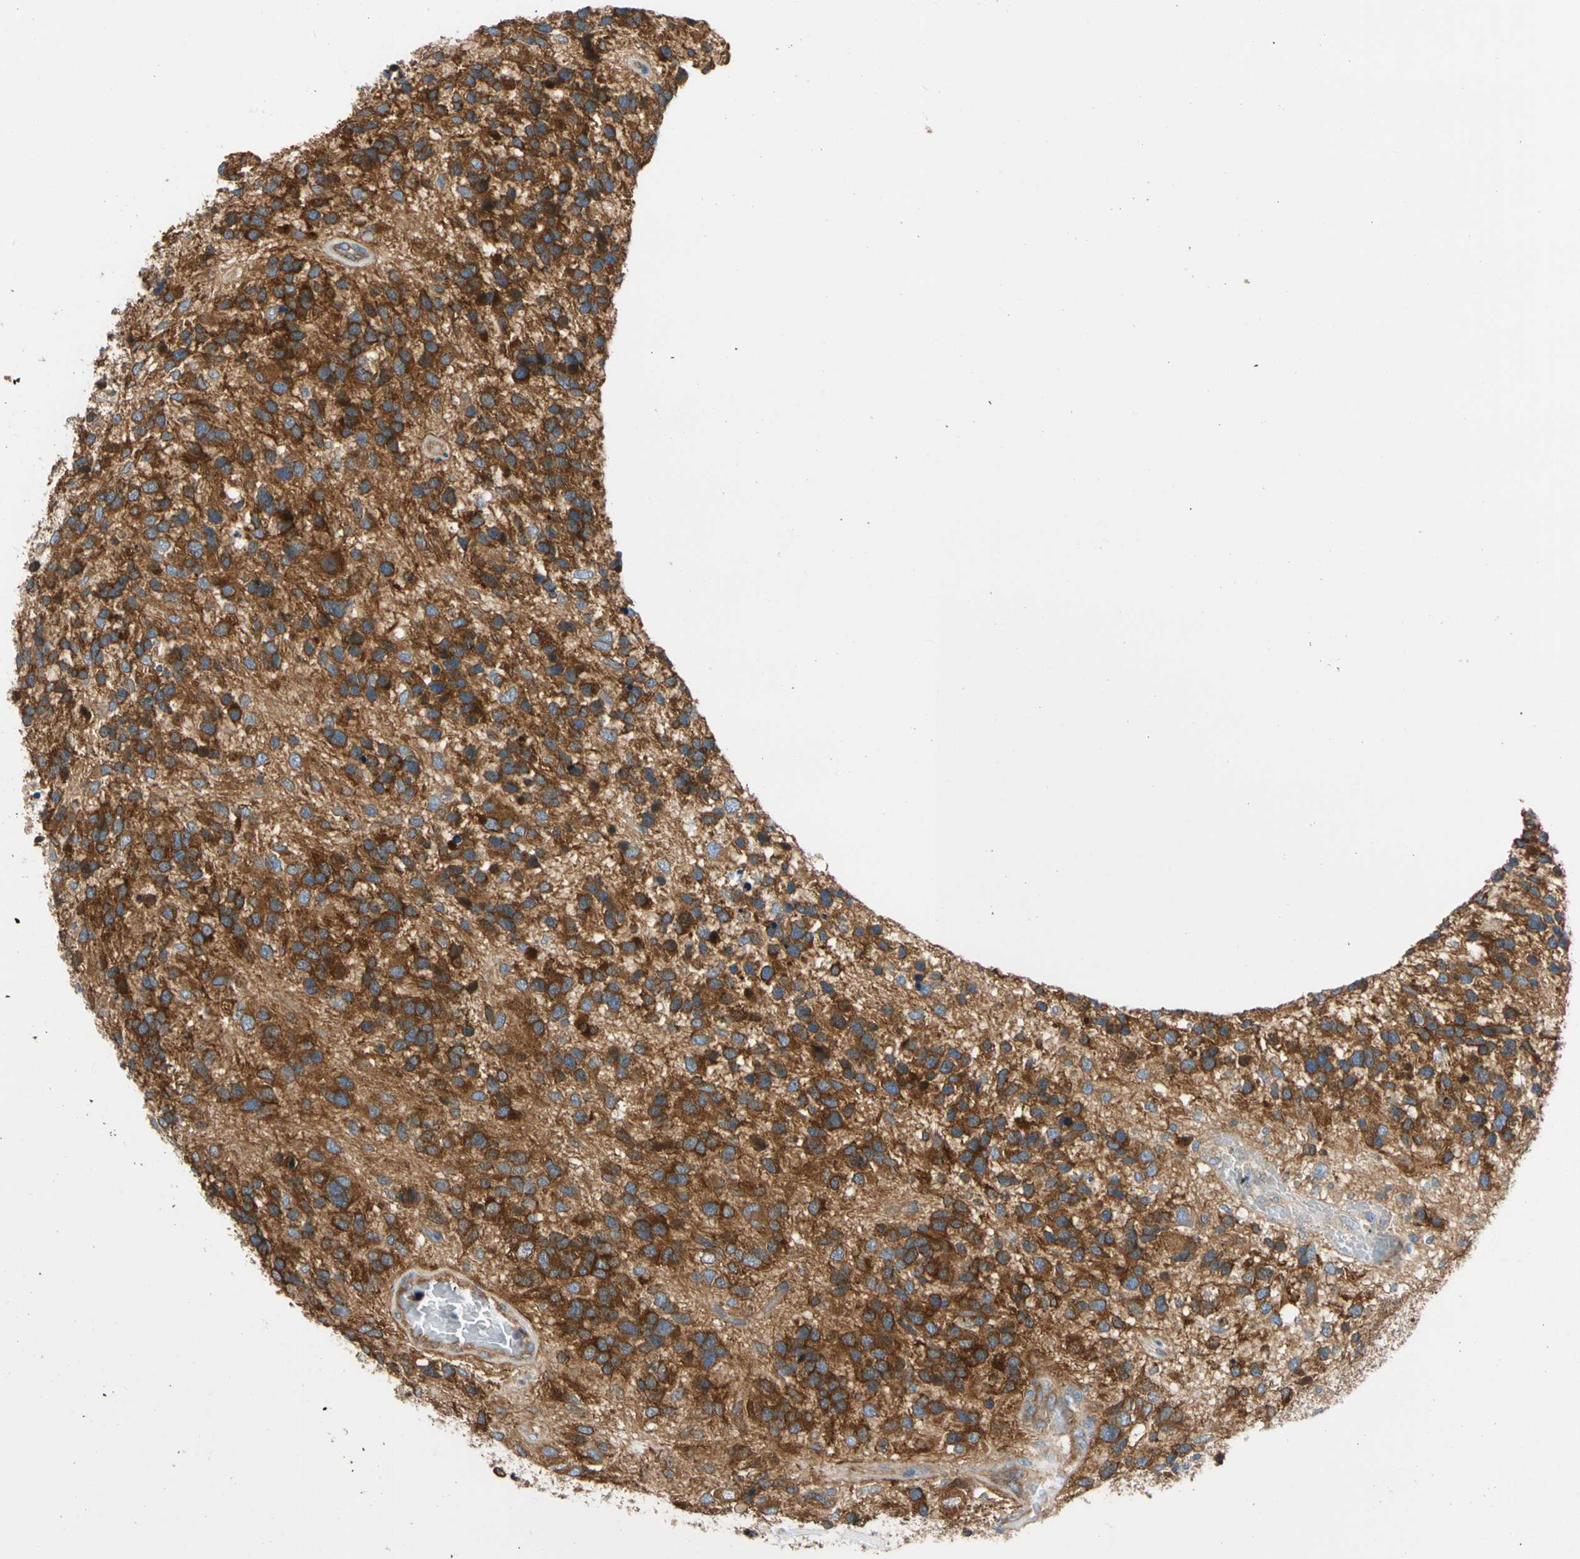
{"staining": {"intensity": "strong", "quantity": ">75%", "location": "cytoplasmic/membranous"}, "tissue": "glioma", "cell_type": "Tumor cells", "image_type": "cancer", "snomed": [{"axis": "morphology", "description": "Glioma, malignant, High grade"}, {"axis": "topography", "description": "Brain"}], "caption": "A micrograph of human high-grade glioma (malignant) stained for a protein shows strong cytoplasmic/membranous brown staining in tumor cells. (DAB = brown stain, brightfield microscopy at high magnification).", "gene": "GPHN", "patient": {"sex": "female", "age": 58}}